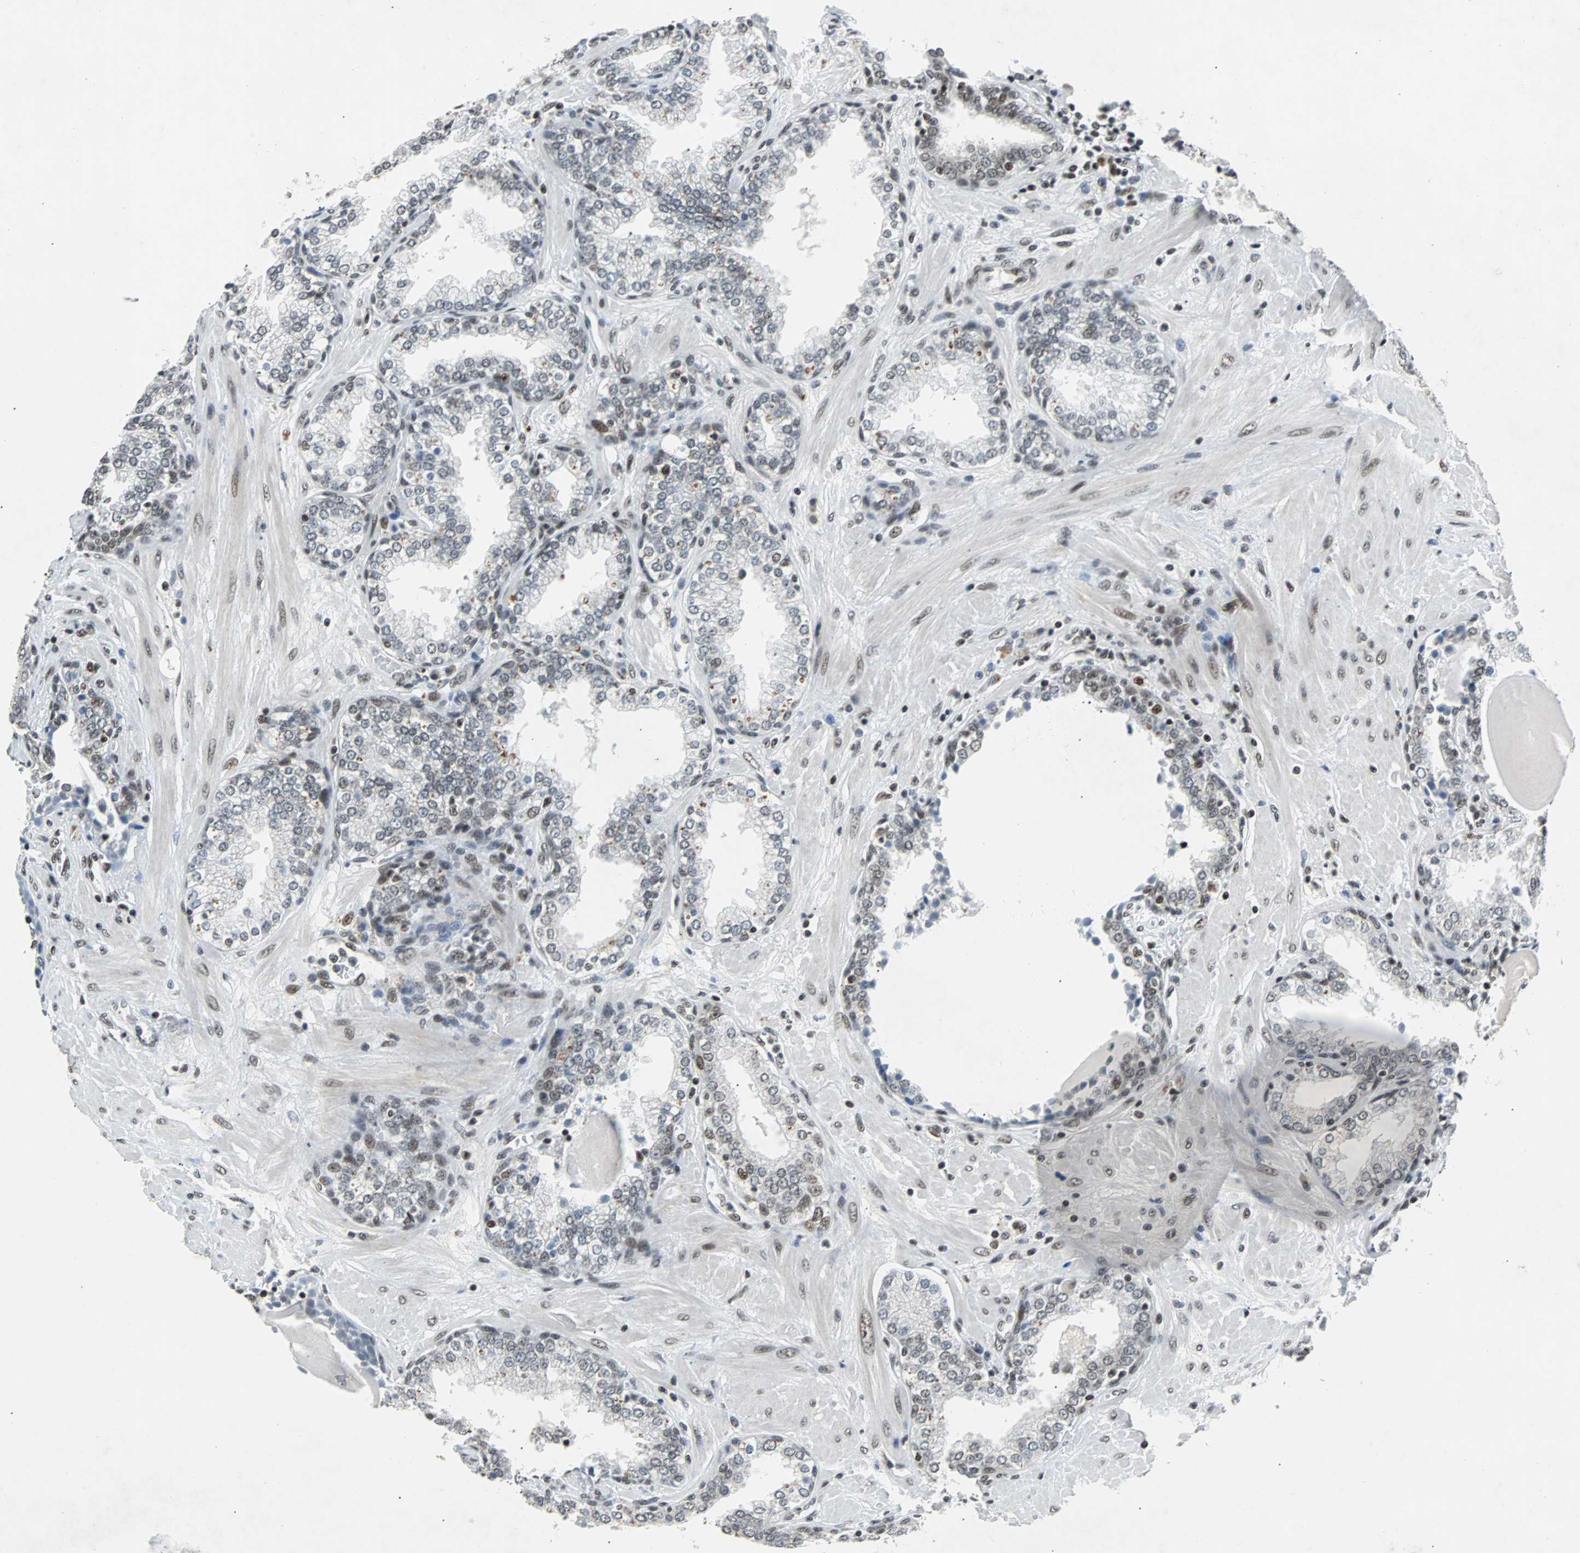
{"staining": {"intensity": "moderate", "quantity": "<25%", "location": "cytoplasmic/membranous,nuclear"}, "tissue": "prostate", "cell_type": "Glandular cells", "image_type": "normal", "snomed": [{"axis": "morphology", "description": "Normal tissue, NOS"}, {"axis": "topography", "description": "Prostate"}], "caption": "Moderate cytoplasmic/membranous,nuclear protein positivity is identified in approximately <25% of glandular cells in prostate.", "gene": "GATAD2A", "patient": {"sex": "male", "age": 51}}